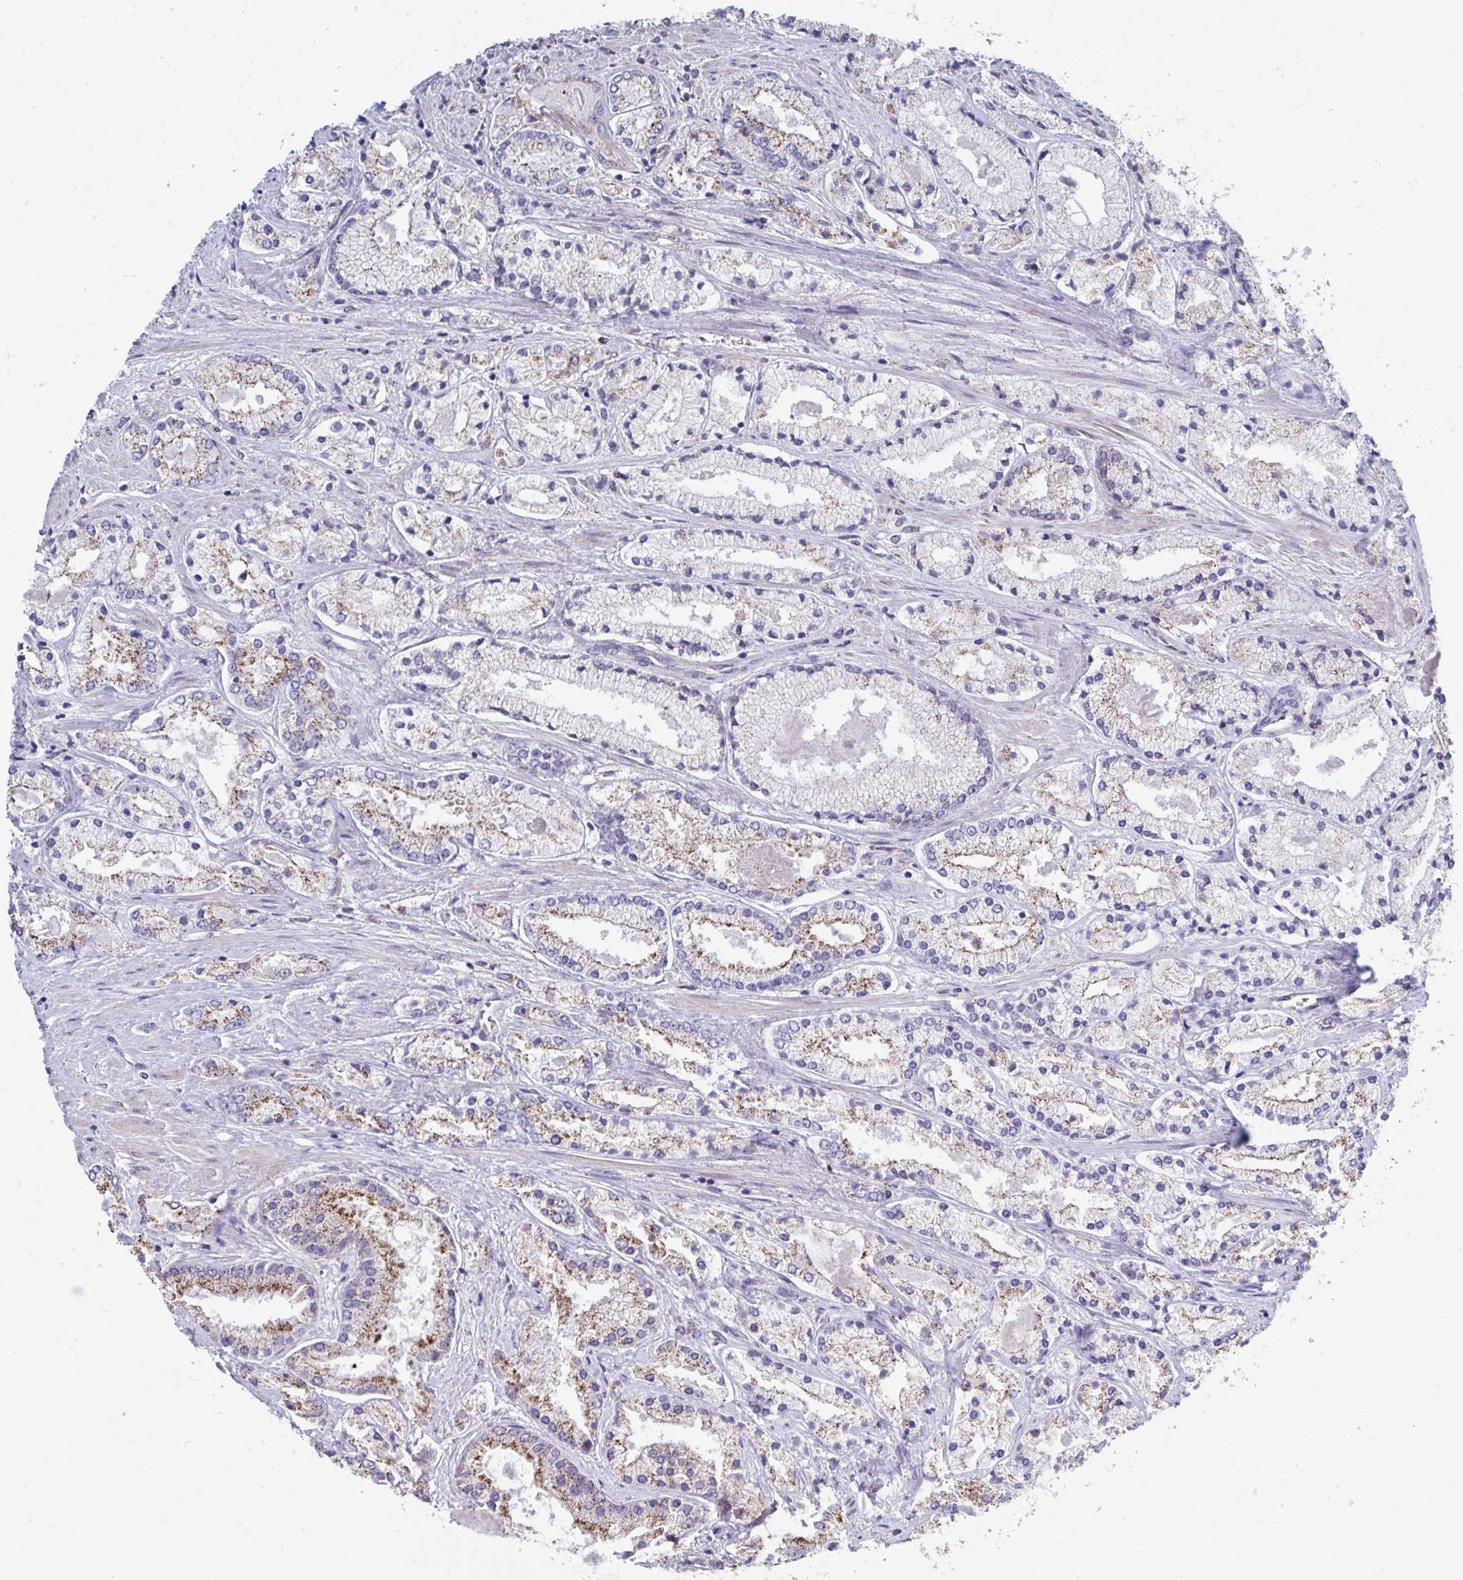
{"staining": {"intensity": "moderate", "quantity": "25%-75%", "location": "cytoplasmic/membranous"}, "tissue": "prostate cancer", "cell_type": "Tumor cells", "image_type": "cancer", "snomed": [{"axis": "morphology", "description": "Adenocarcinoma, High grade"}, {"axis": "topography", "description": "Prostate"}], "caption": "Prostate high-grade adenocarcinoma tissue displays moderate cytoplasmic/membranous positivity in about 25%-75% of tumor cells, visualized by immunohistochemistry. (DAB (3,3'-diaminobenzidine) = brown stain, brightfield microscopy at high magnification).", "gene": "FKBP2", "patient": {"sex": "male", "age": 67}}